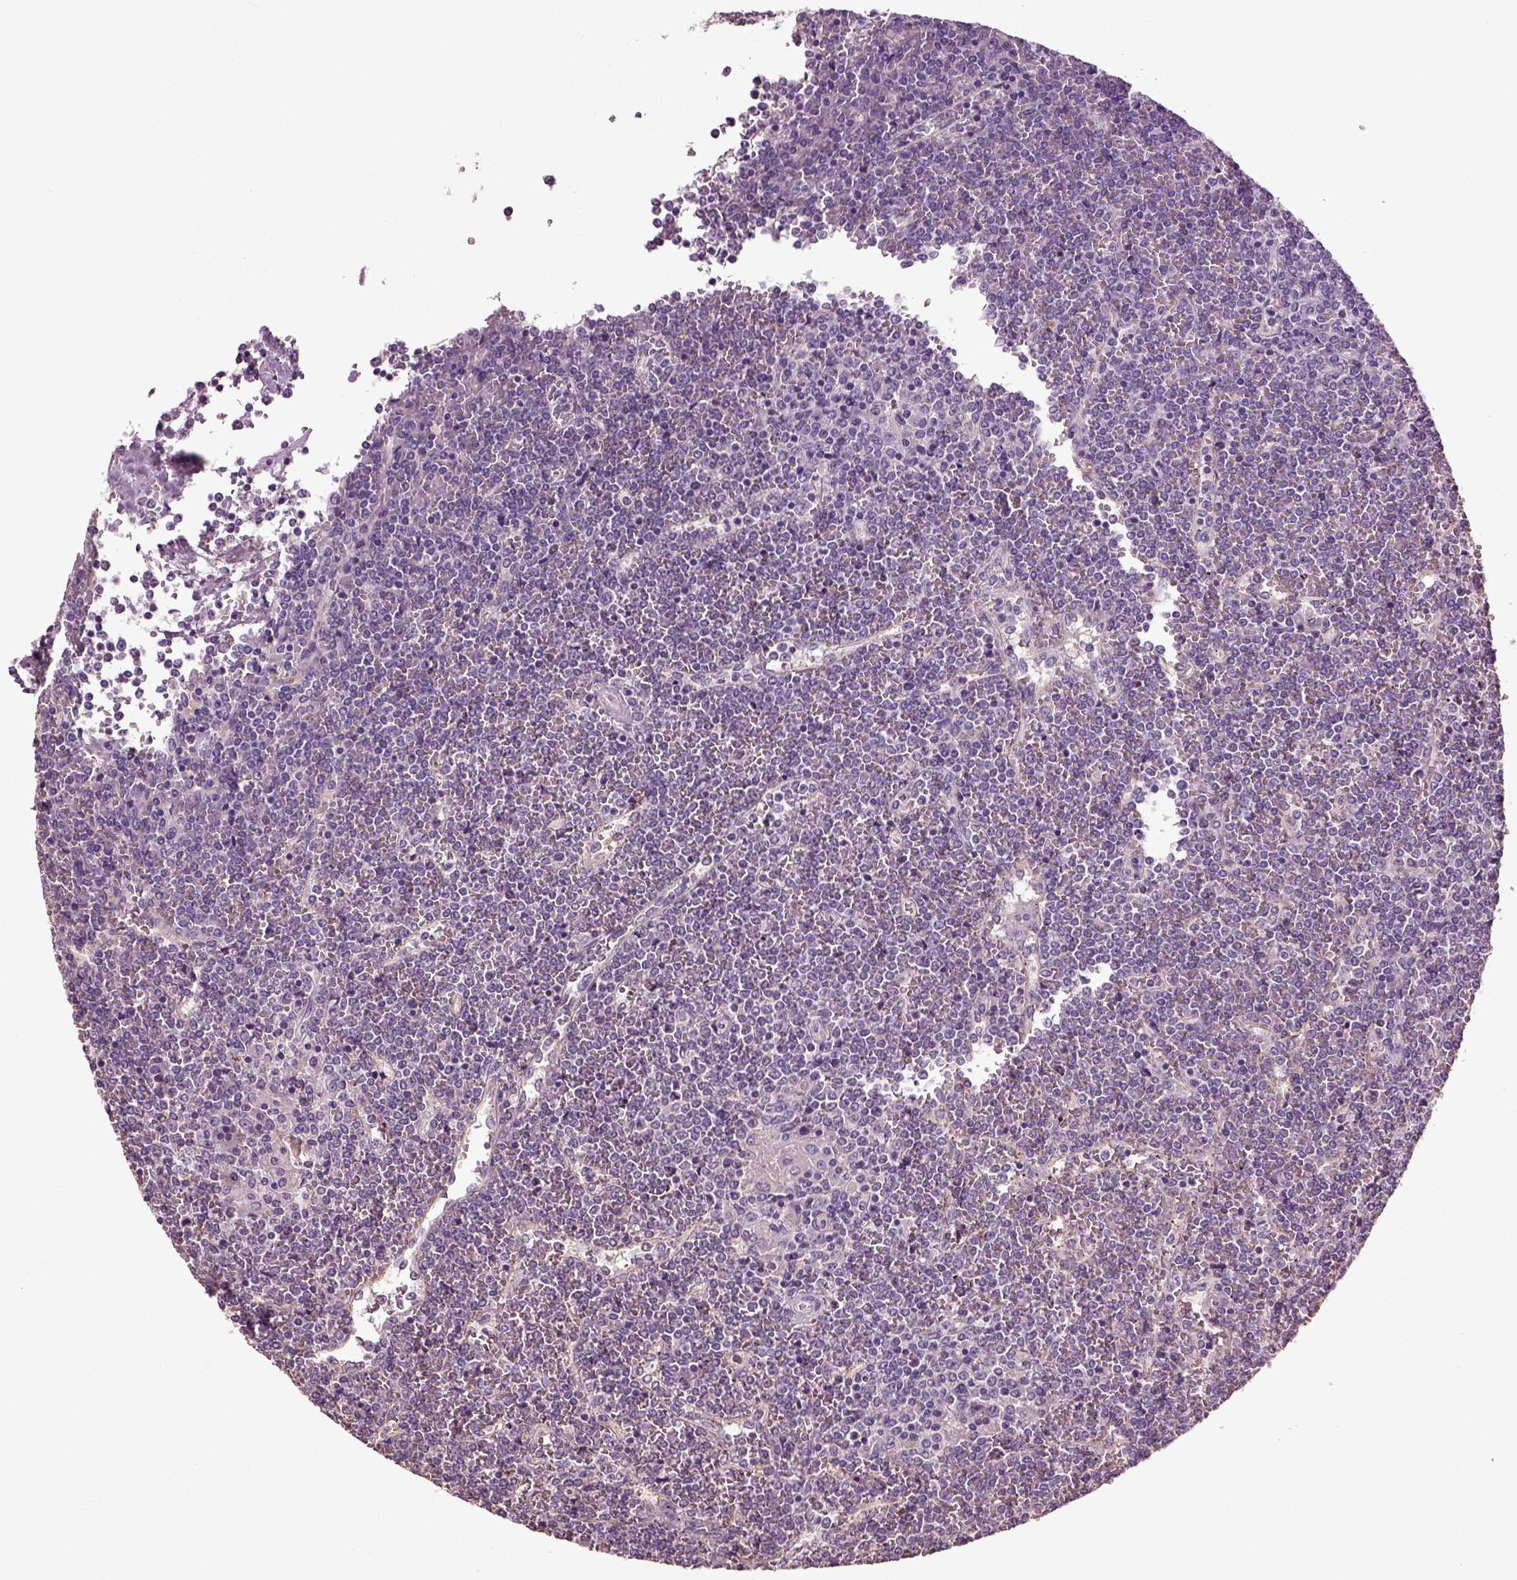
{"staining": {"intensity": "negative", "quantity": "none", "location": "none"}, "tissue": "lymphoma", "cell_type": "Tumor cells", "image_type": "cancer", "snomed": [{"axis": "morphology", "description": "Malignant lymphoma, non-Hodgkin's type, Low grade"}, {"axis": "topography", "description": "Spleen"}], "caption": "This image is of low-grade malignant lymphoma, non-Hodgkin's type stained with immunohistochemistry (IHC) to label a protein in brown with the nuclei are counter-stained blue. There is no positivity in tumor cells.", "gene": "DEFB118", "patient": {"sex": "female", "age": 19}}